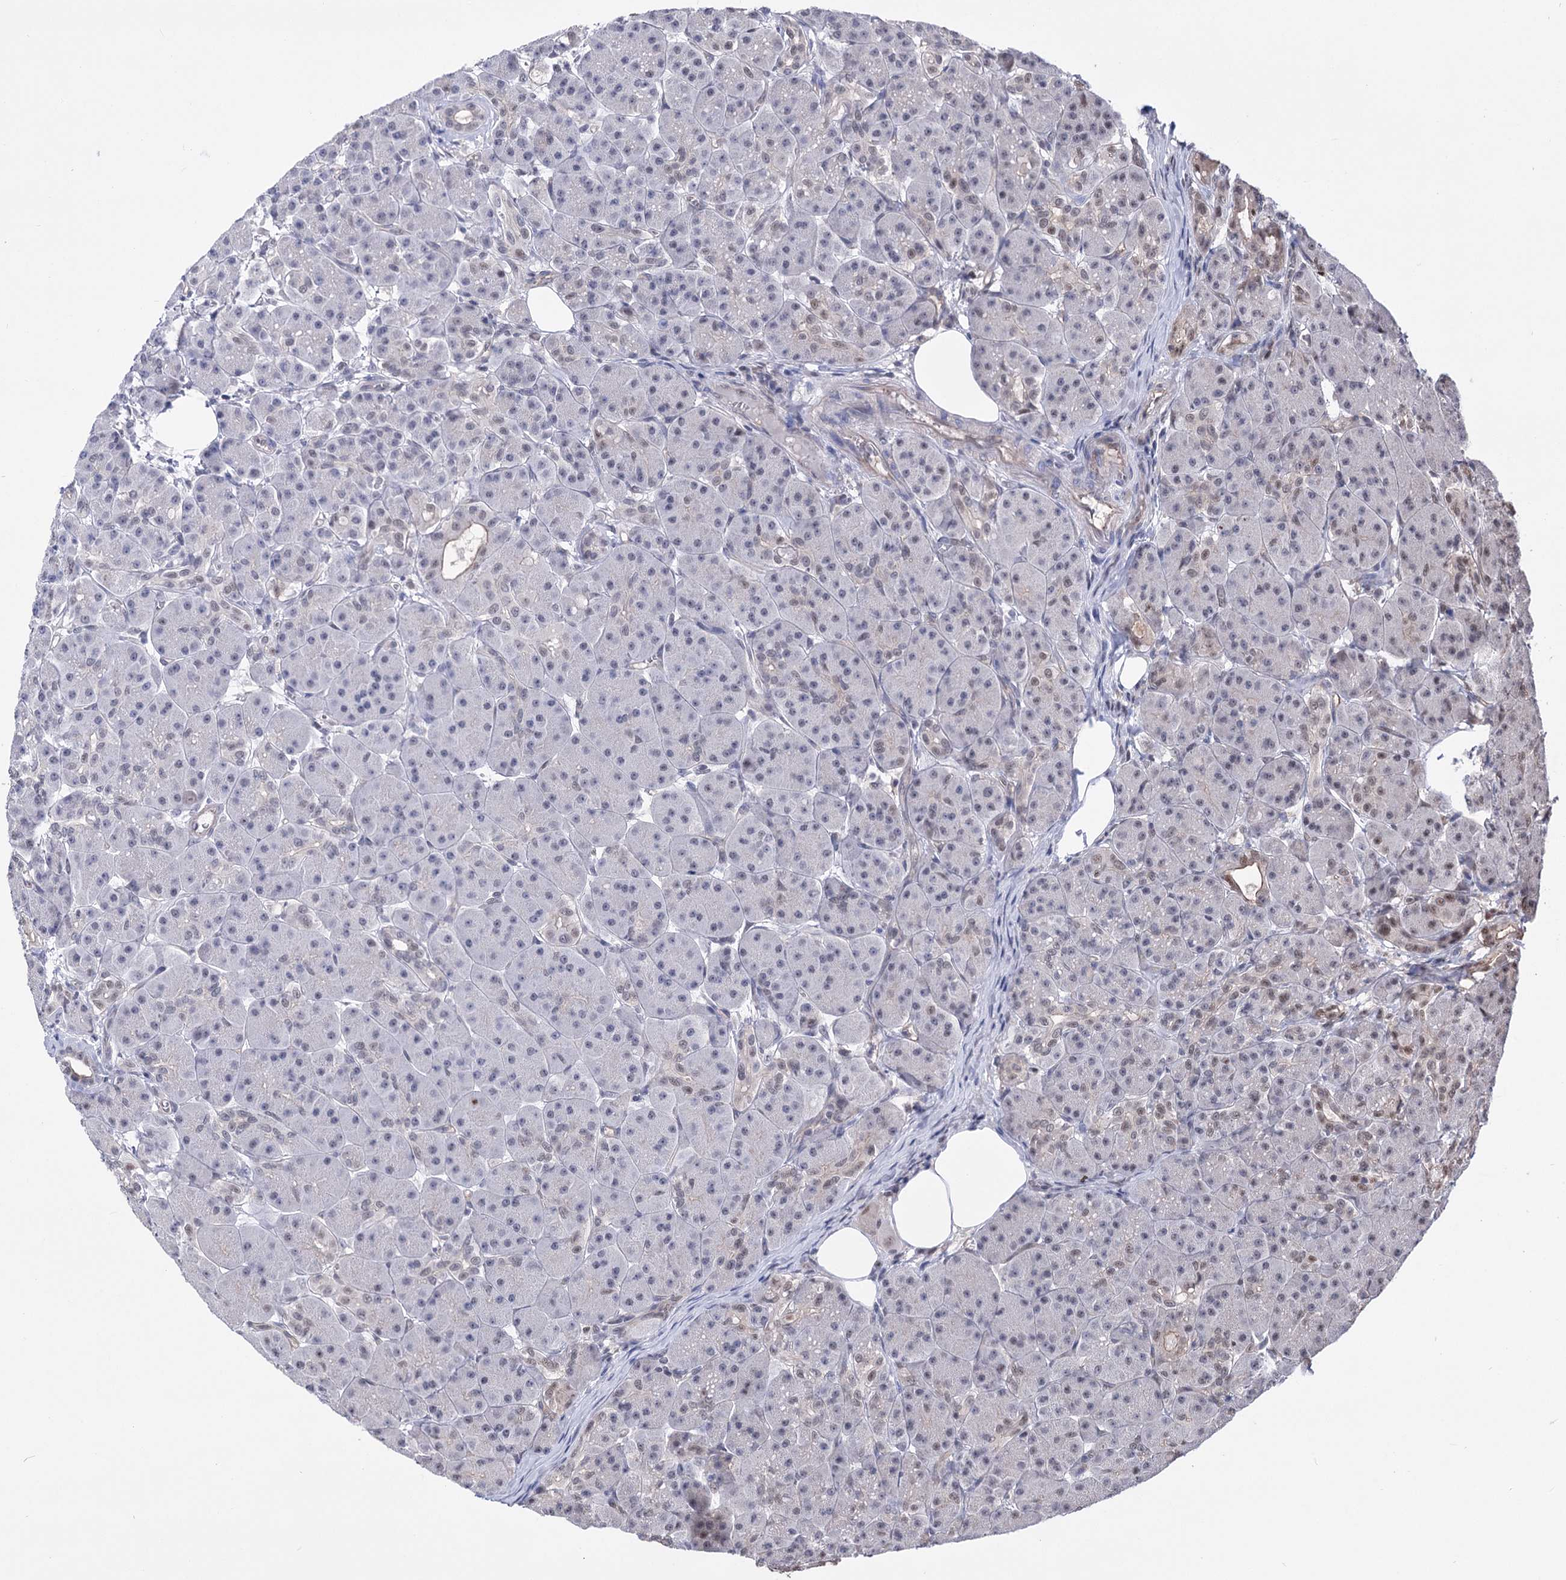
{"staining": {"intensity": "negative", "quantity": "none", "location": "none"}, "tissue": "pancreas", "cell_type": "Exocrine glandular cells", "image_type": "normal", "snomed": [{"axis": "morphology", "description": "Normal tissue, NOS"}, {"axis": "topography", "description": "Pancreas"}], "caption": "A high-resolution histopathology image shows immunohistochemistry staining of benign pancreas, which shows no significant positivity in exocrine glandular cells. Brightfield microscopy of immunohistochemistry (IHC) stained with DAB (3,3'-diaminobenzidine) (brown) and hematoxylin (blue), captured at high magnification.", "gene": "CHMP7", "patient": {"sex": "male", "age": 63}}